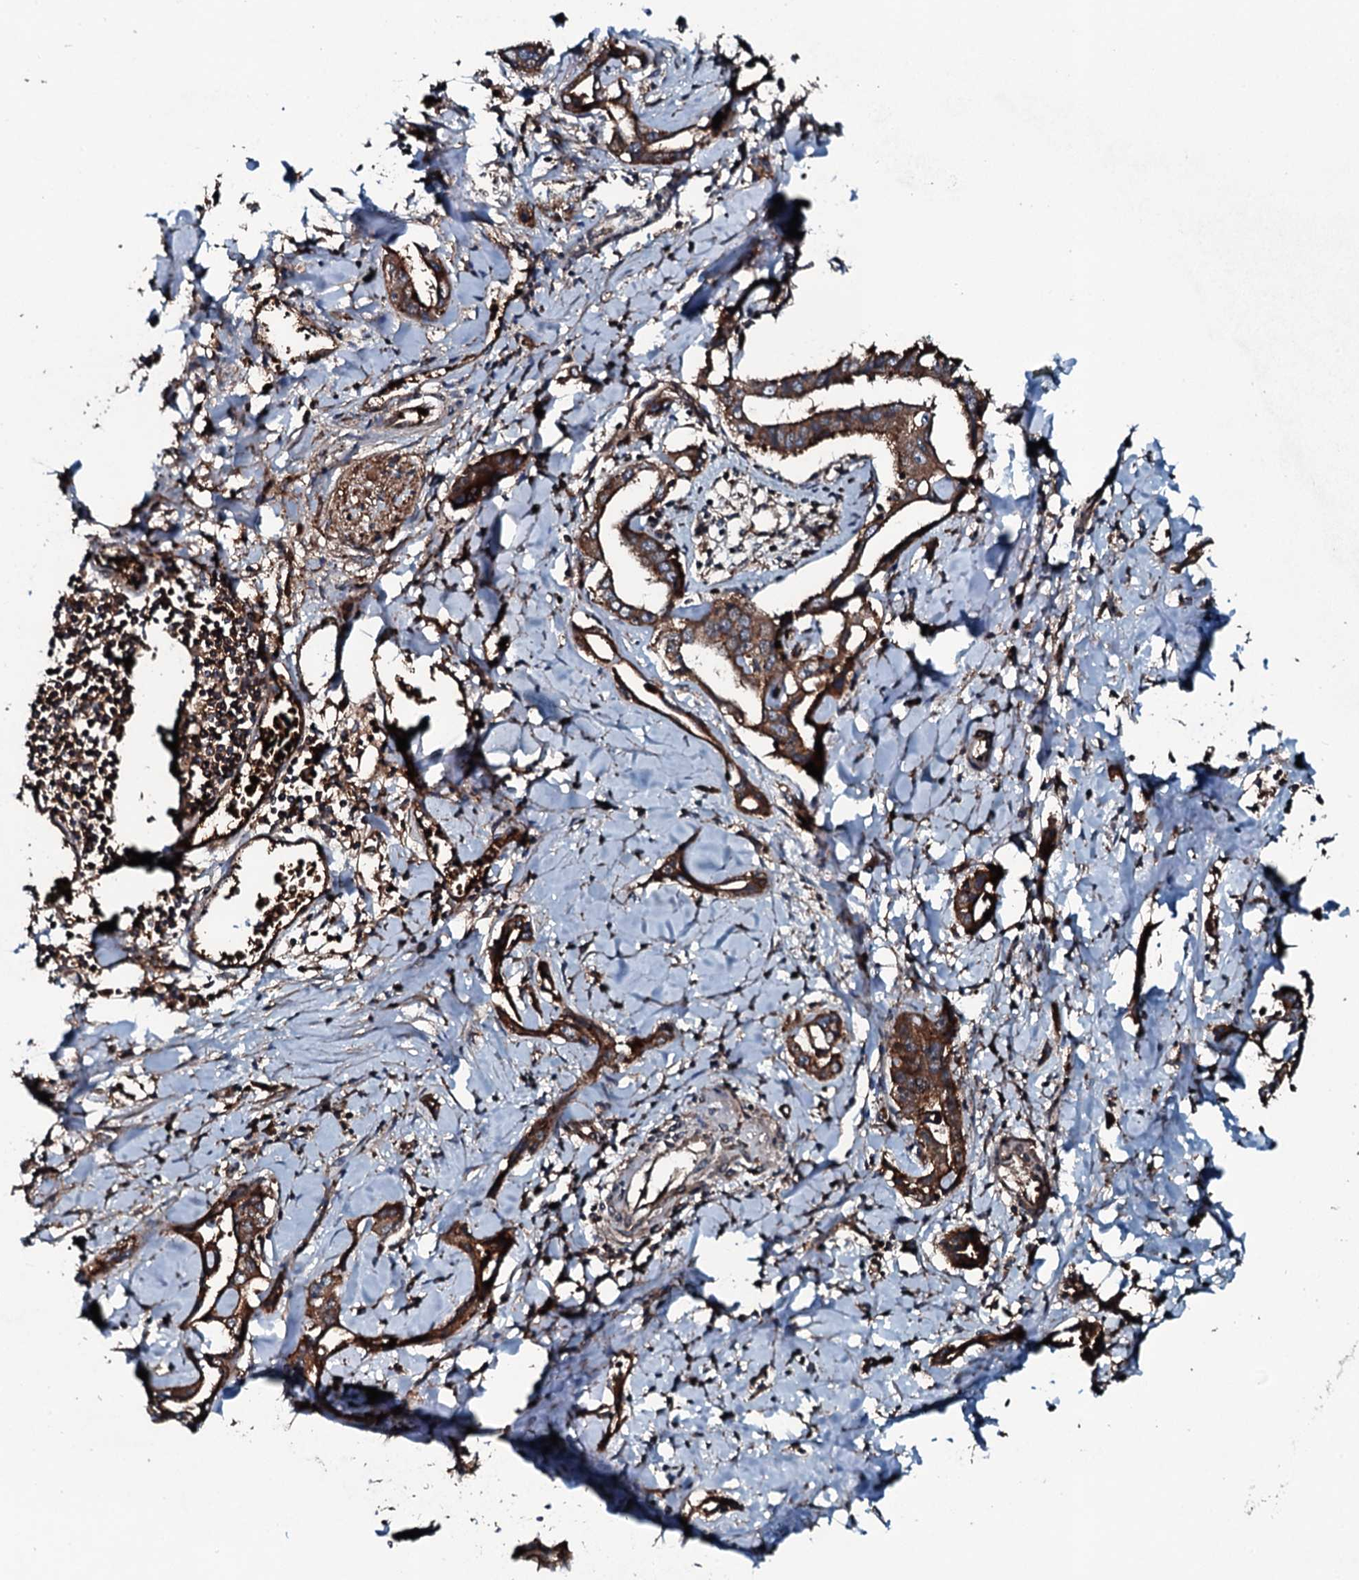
{"staining": {"intensity": "strong", "quantity": ">75%", "location": "cytoplasmic/membranous"}, "tissue": "liver cancer", "cell_type": "Tumor cells", "image_type": "cancer", "snomed": [{"axis": "morphology", "description": "Cholangiocarcinoma"}, {"axis": "topography", "description": "Liver"}], "caption": "This is an image of immunohistochemistry staining of liver cholangiocarcinoma, which shows strong expression in the cytoplasmic/membranous of tumor cells.", "gene": "TRIM7", "patient": {"sex": "male", "age": 59}}